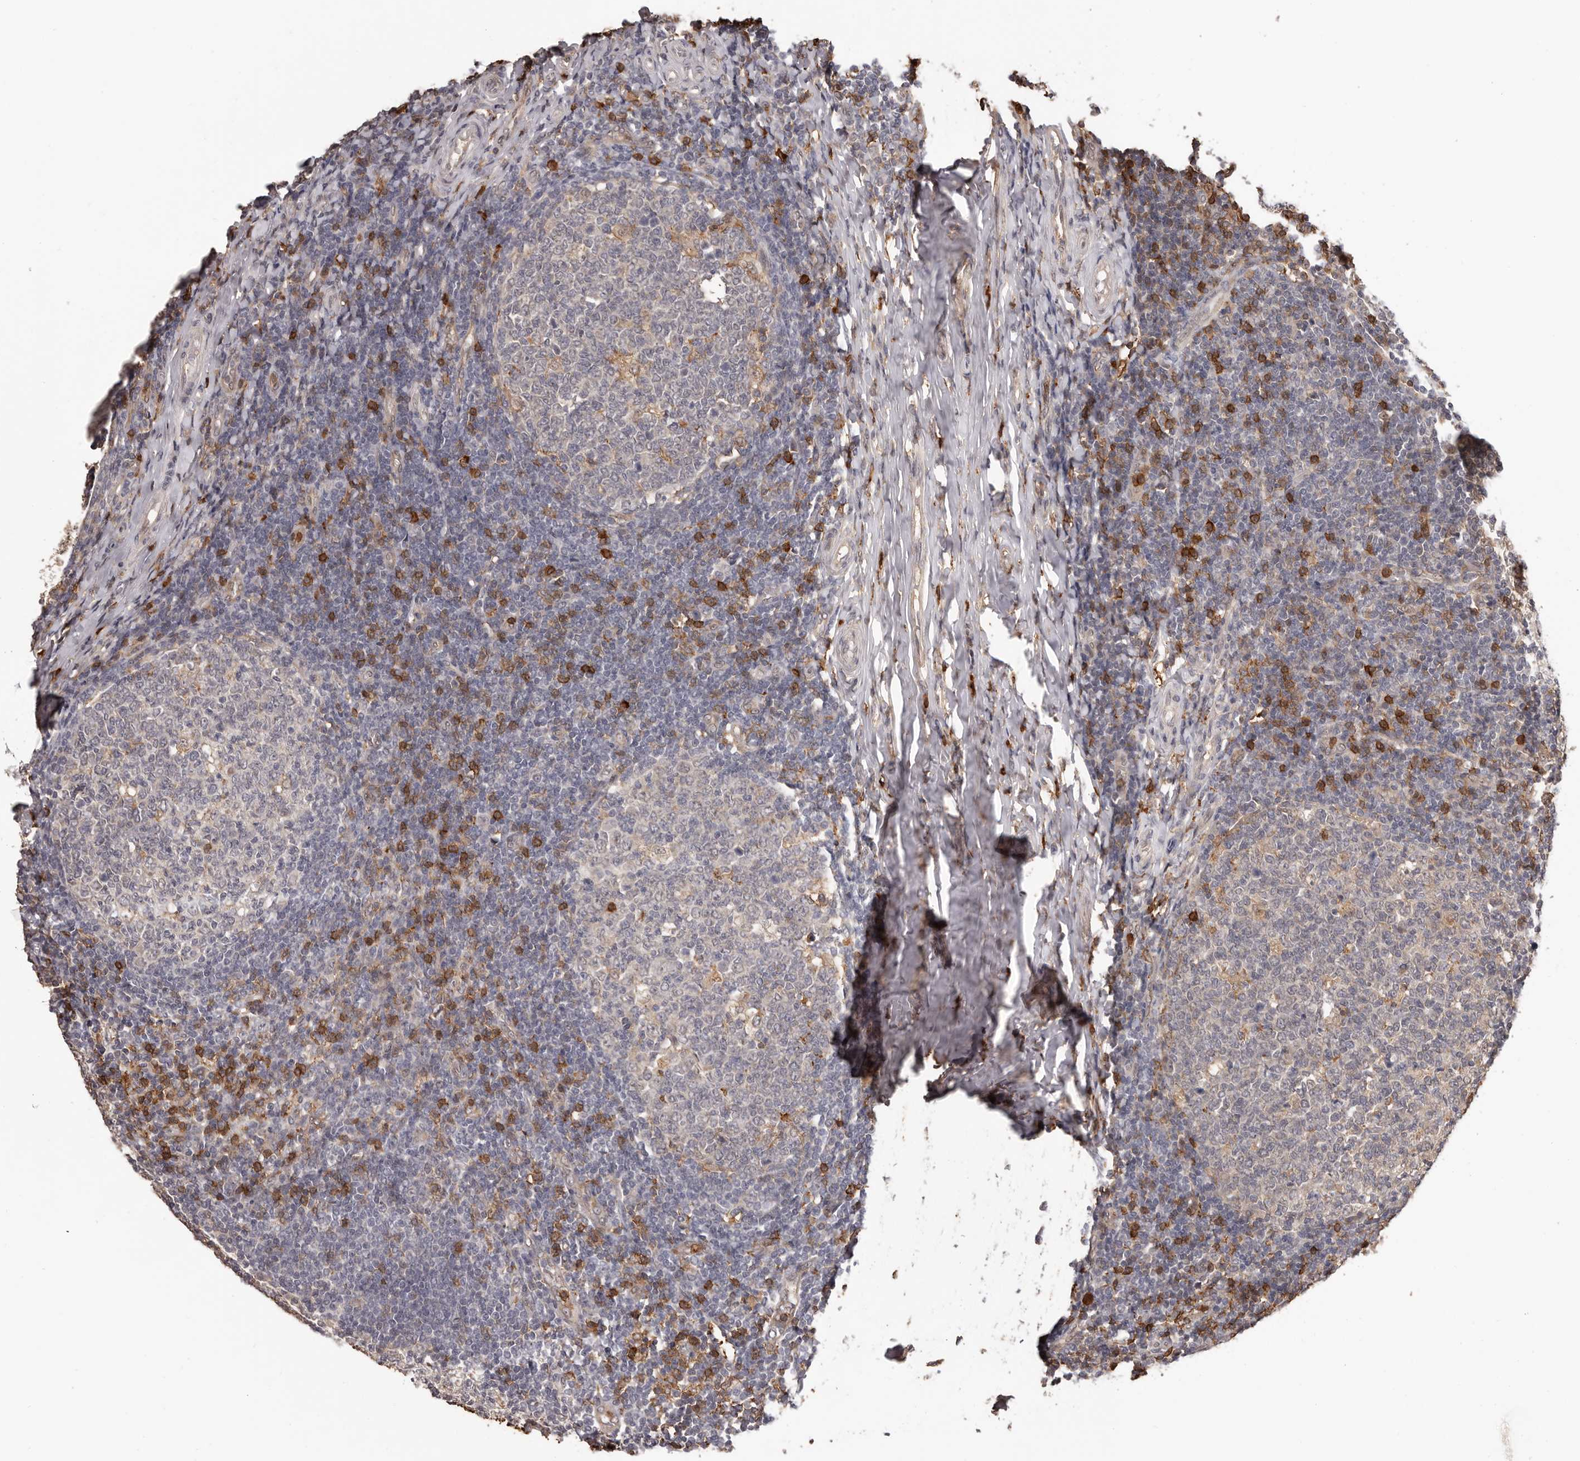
{"staining": {"intensity": "weak", "quantity": "<25%", "location": "cytoplasmic/membranous"}, "tissue": "tonsil", "cell_type": "Germinal center cells", "image_type": "normal", "snomed": [{"axis": "morphology", "description": "Normal tissue, NOS"}, {"axis": "topography", "description": "Tonsil"}], "caption": "IHC histopathology image of normal tonsil stained for a protein (brown), which reveals no staining in germinal center cells. The staining was performed using DAB to visualize the protein expression in brown, while the nuclei were stained in blue with hematoxylin (Magnification: 20x).", "gene": "PRR12", "patient": {"sex": "female", "age": 19}}